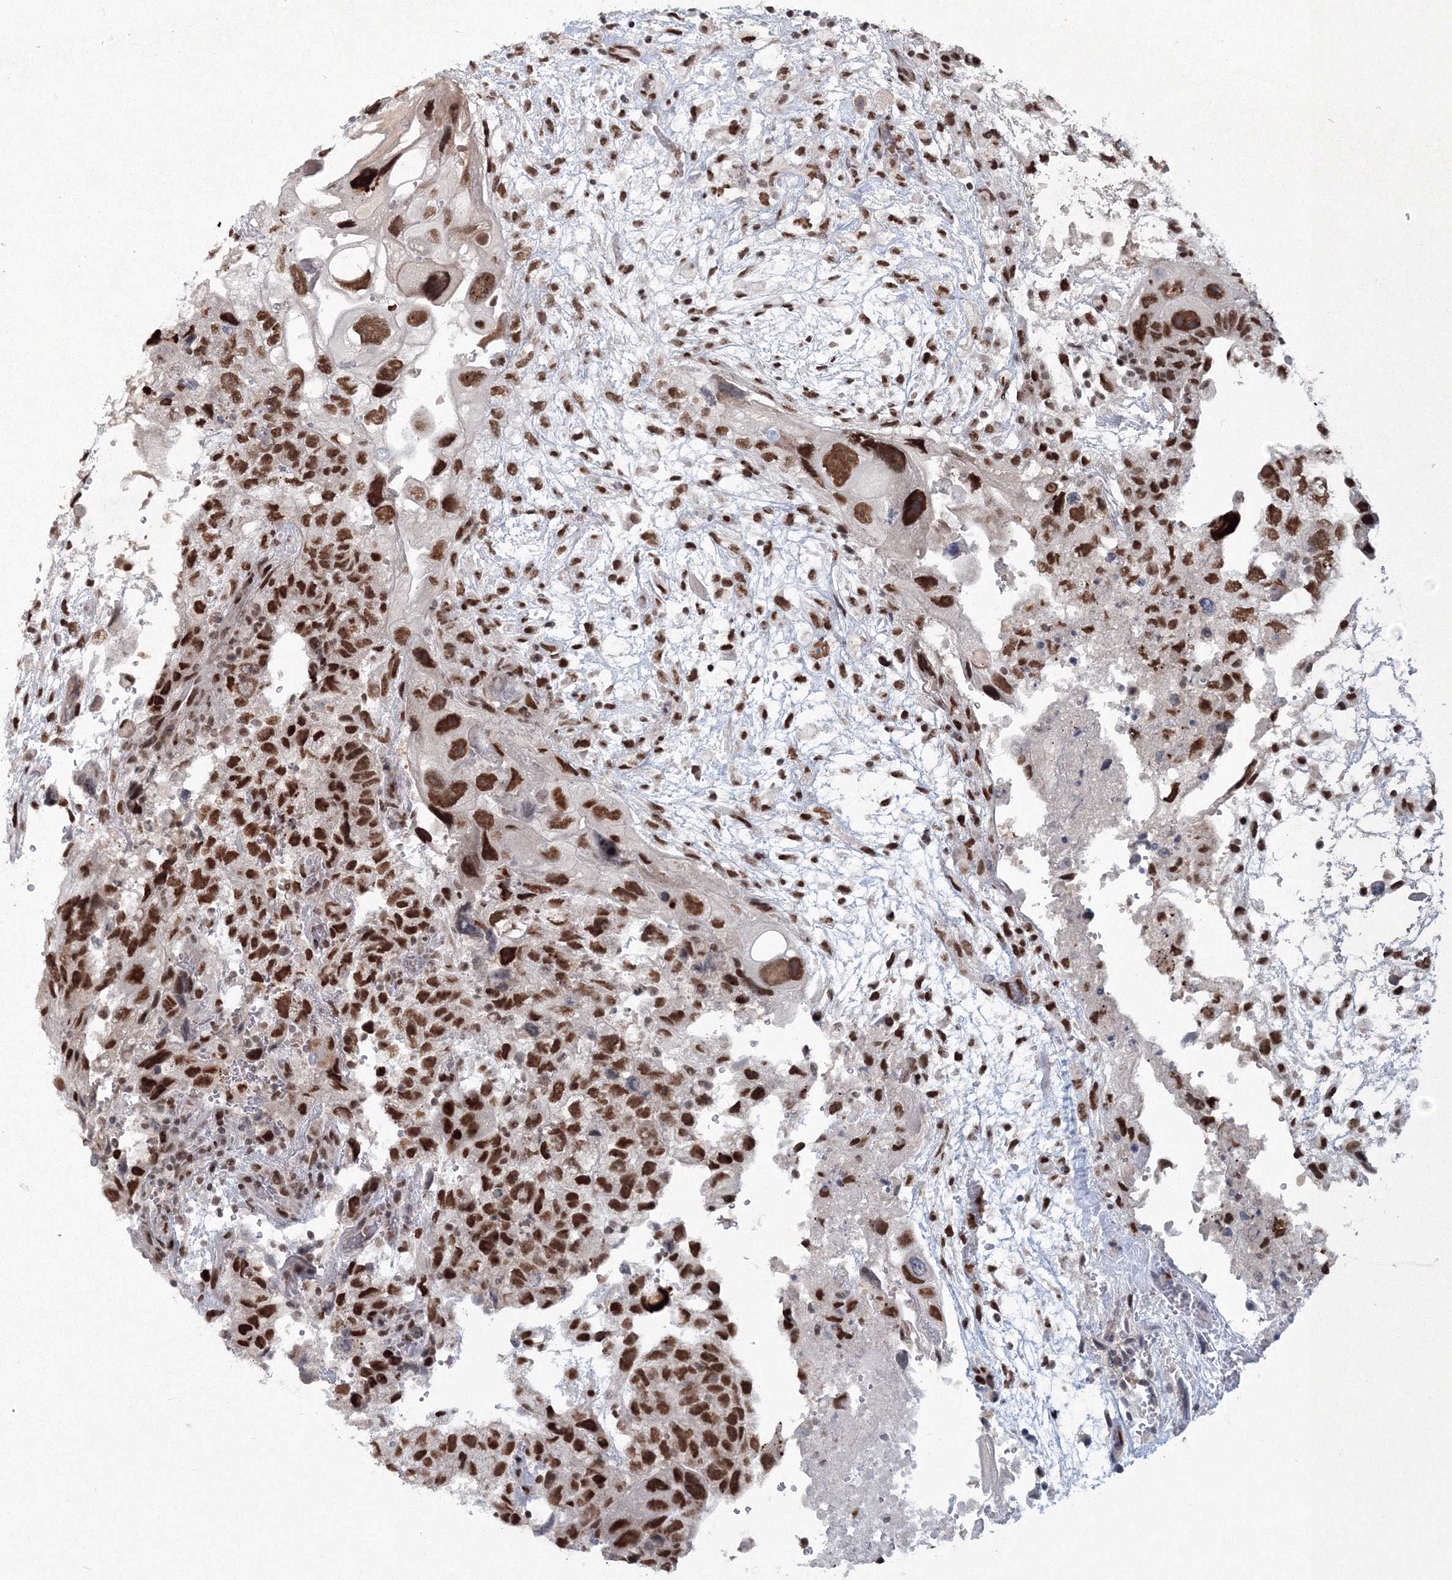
{"staining": {"intensity": "strong", "quantity": ">75%", "location": "nuclear"}, "tissue": "testis cancer", "cell_type": "Tumor cells", "image_type": "cancer", "snomed": [{"axis": "morphology", "description": "Carcinoma, Embryonal, NOS"}, {"axis": "topography", "description": "Testis"}], "caption": "This histopathology image displays immunohistochemistry staining of human testis cancer, with high strong nuclear positivity in approximately >75% of tumor cells.", "gene": "C3orf33", "patient": {"sex": "male", "age": 36}}